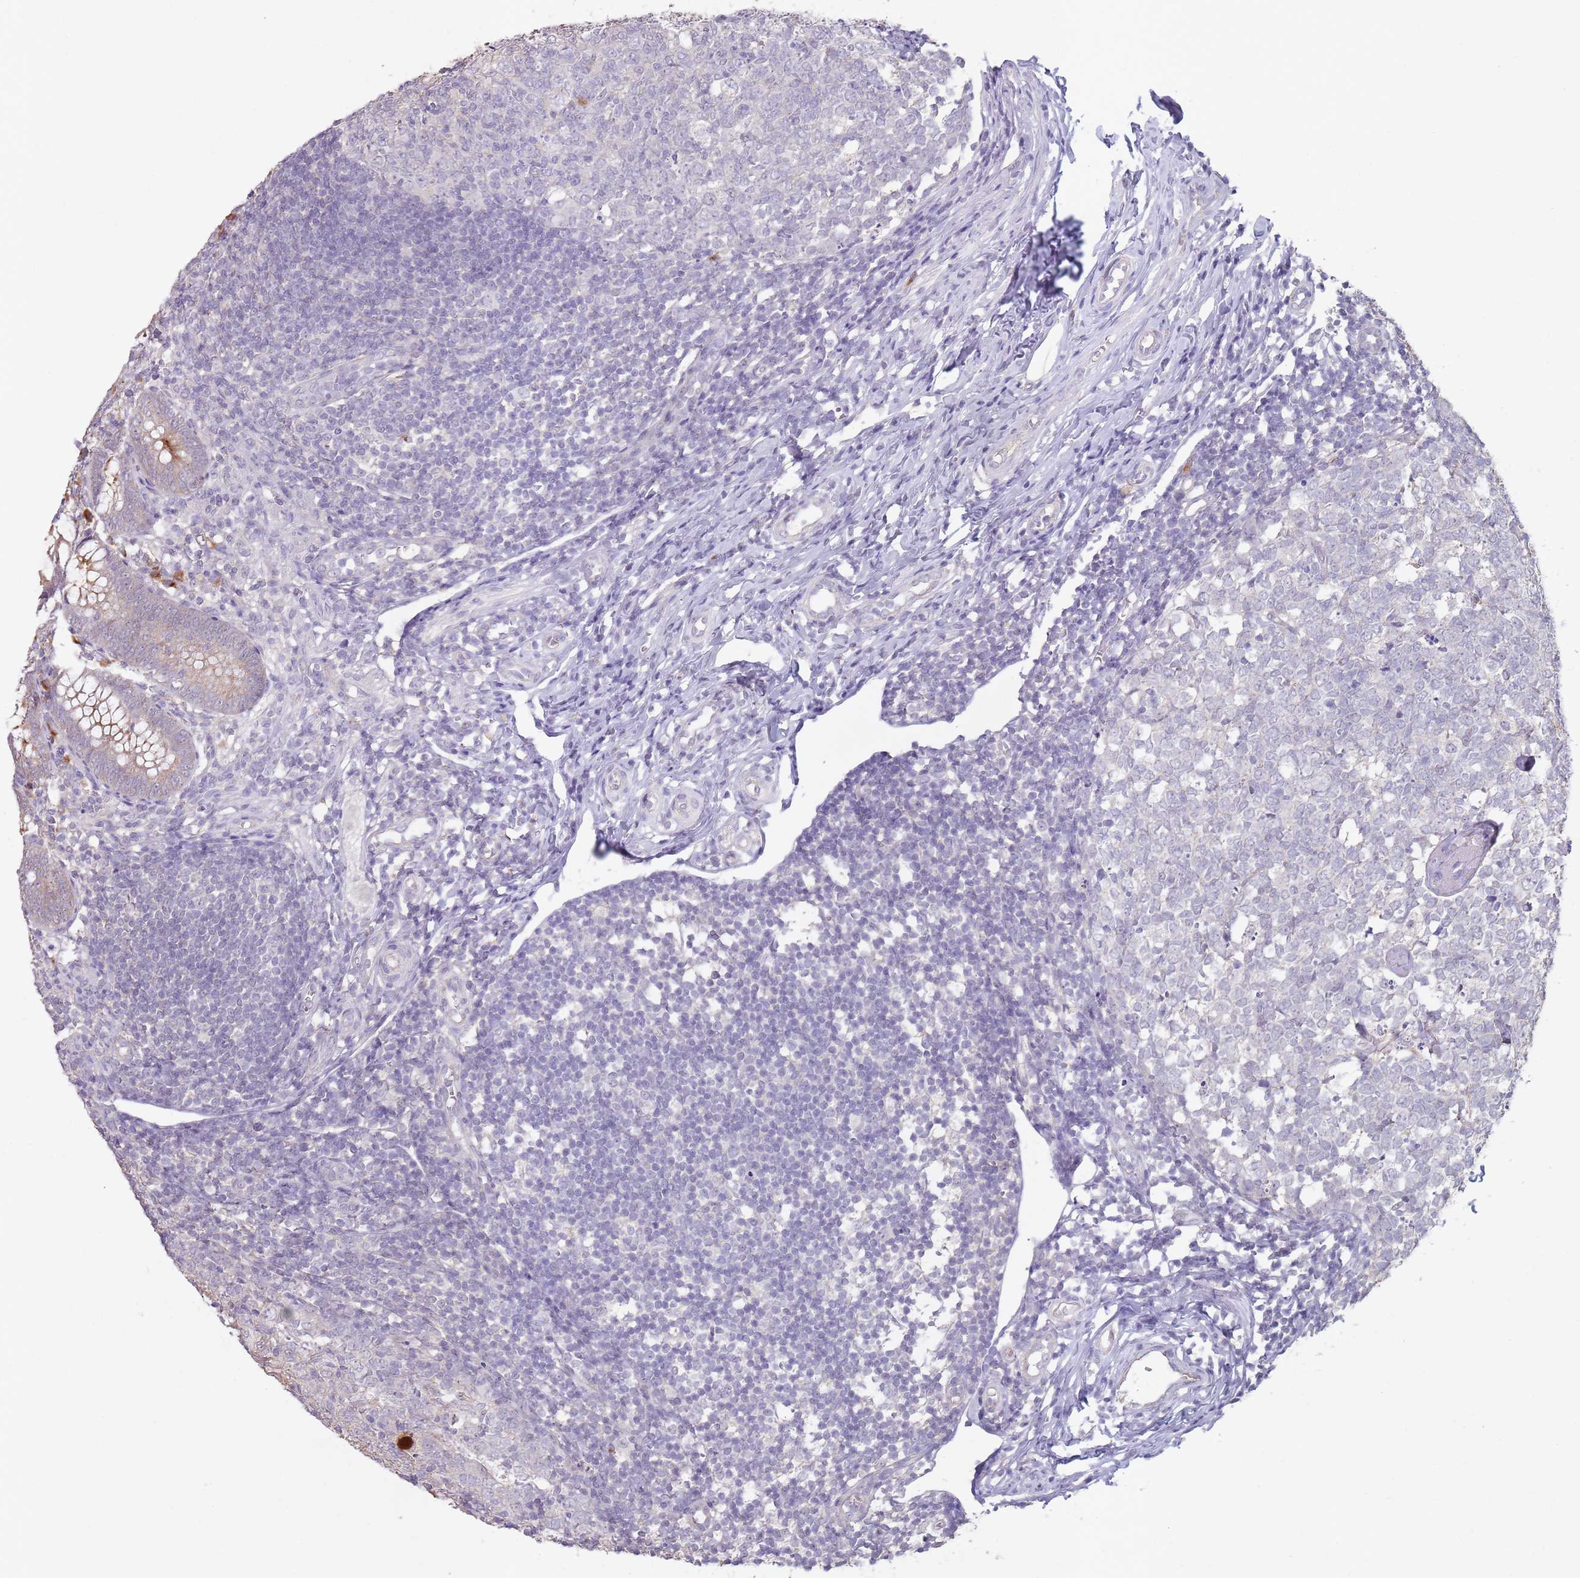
{"staining": {"intensity": "moderate", "quantity": "25%-75%", "location": "cytoplasmic/membranous"}, "tissue": "appendix", "cell_type": "Glandular cells", "image_type": "normal", "snomed": [{"axis": "morphology", "description": "Normal tissue, NOS"}, {"axis": "topography", "description": "Appendix"}], "caption": "Human appendix stained with a brown dye shows moderate cytoplasmic/membranous positive expression in about 25%-75% of glandular cells.", "gene": "STYK1", "patient": {"sex": "male", "age": 14}}